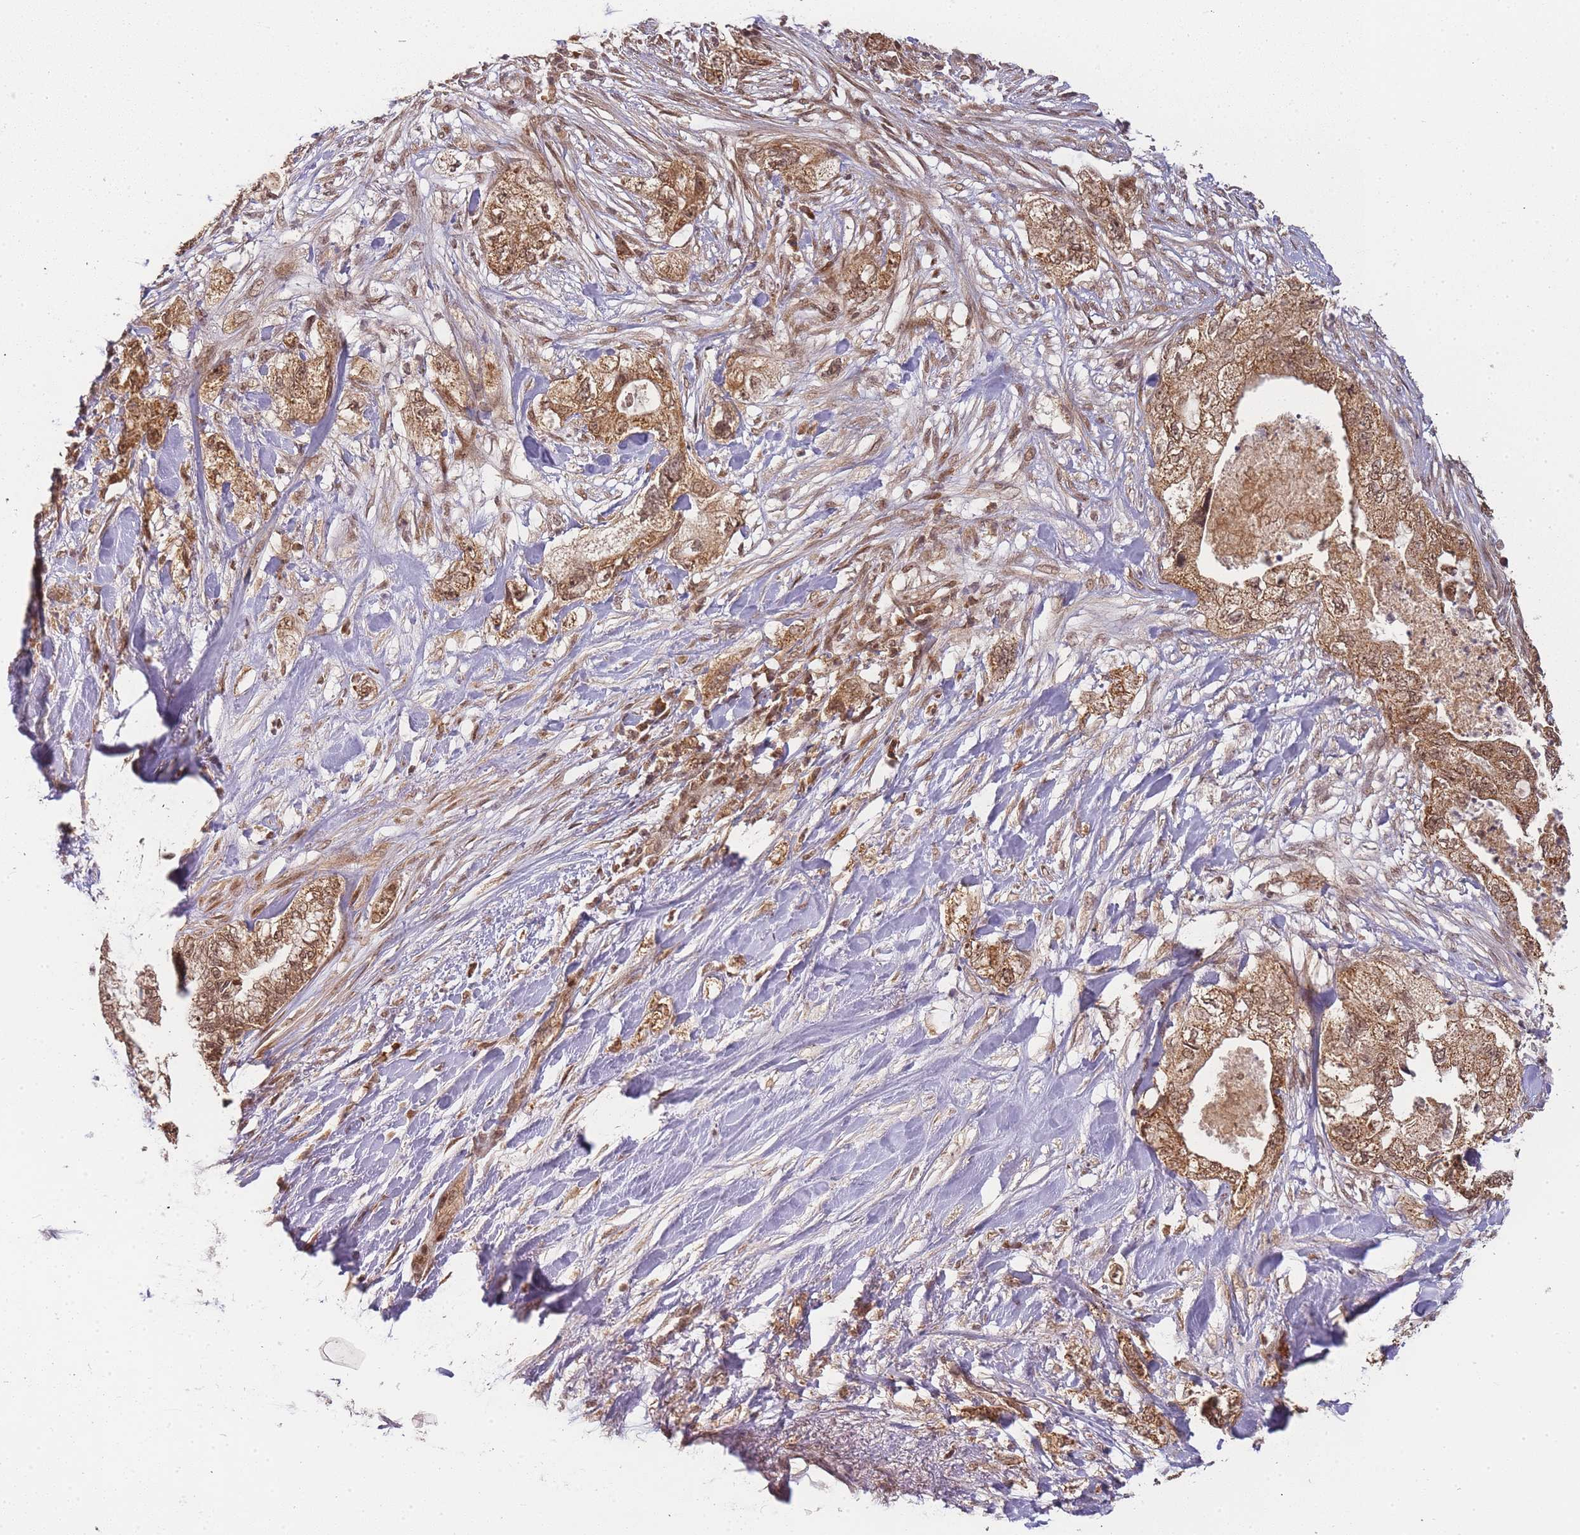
{"staining": {"intensity": "moderate", "quantity": ">75%", "location": "cytoplasmic/membranous,nuclear"}, "tissue": "pancreatic cancer", "cell_type": "Tumor cells", "image_type": "cancer", "snomed": [{"axis": "morphology", "description": "Adenocarcinoma, NOS"}, {"axis": "topography", "description": "Pancreas"}], "caption": "A photomicrograph of pancreatic cancer stained for a protein demonstrates moderate cytoplasmic/membranous and nuclear brown staining in tumor cells.", "gene": "ZNF497", "patient": {"sex": "female", "age": 73}}